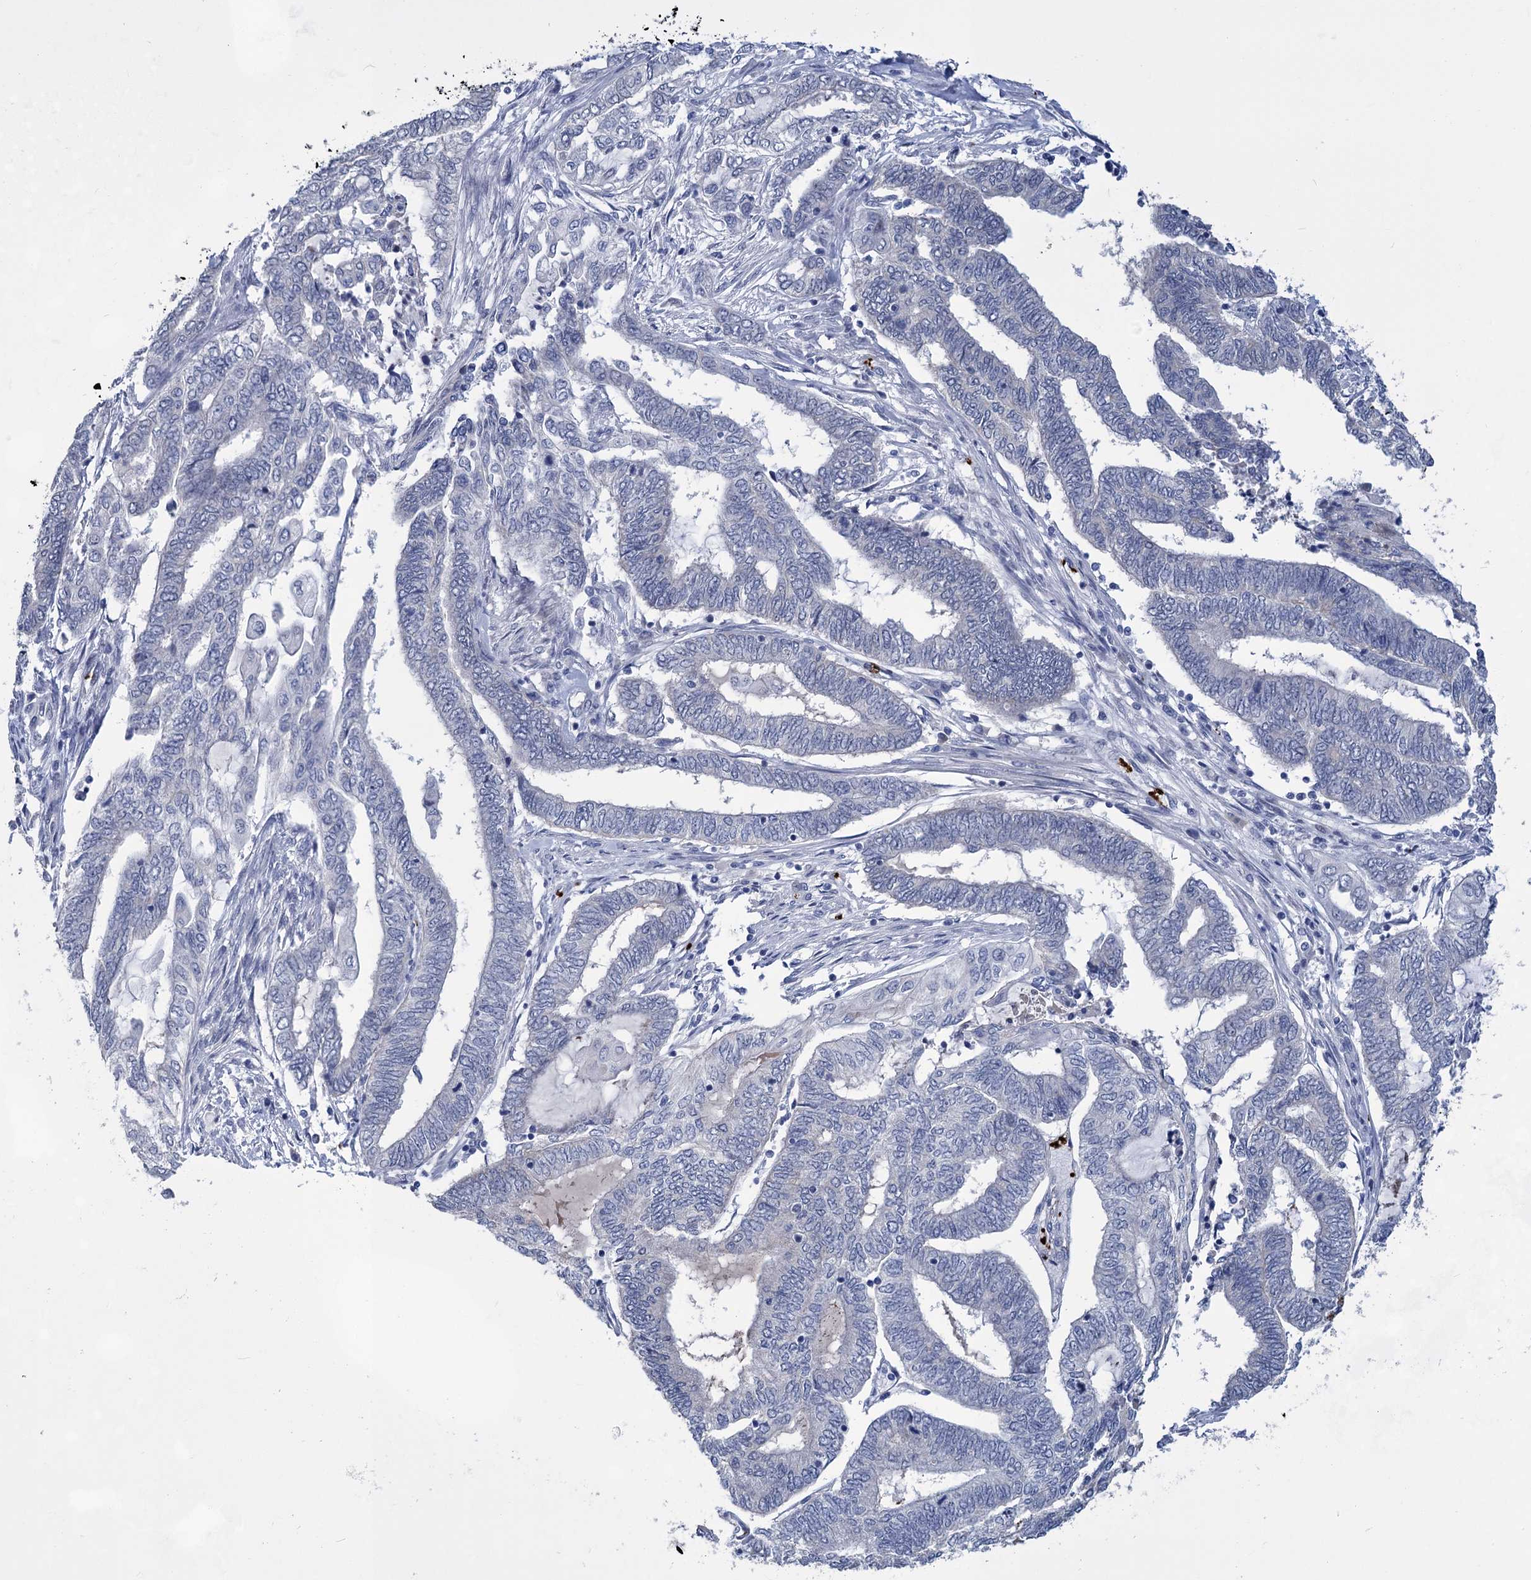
{"staining": {"intensity": "negative", "quantity": "none", "location": "none"}, "tissue": "endometrial cancer", "cell_type": "Tumor cells", "image_type": "cancer", "snomed": [{"axis": "morphology", "description": "Adenocarcinoma, NOS"}, {"axis": "topography", "description": "Uterus"}, {"axis": "topography", "description": "Endometrium"}], "caption": "Endometrial adenocarcinoma was stained to show a protein in brown. There is no significant expression in tumor cells.", "gene": "MON2", "patient": {"sex": "female", "age": 70}}